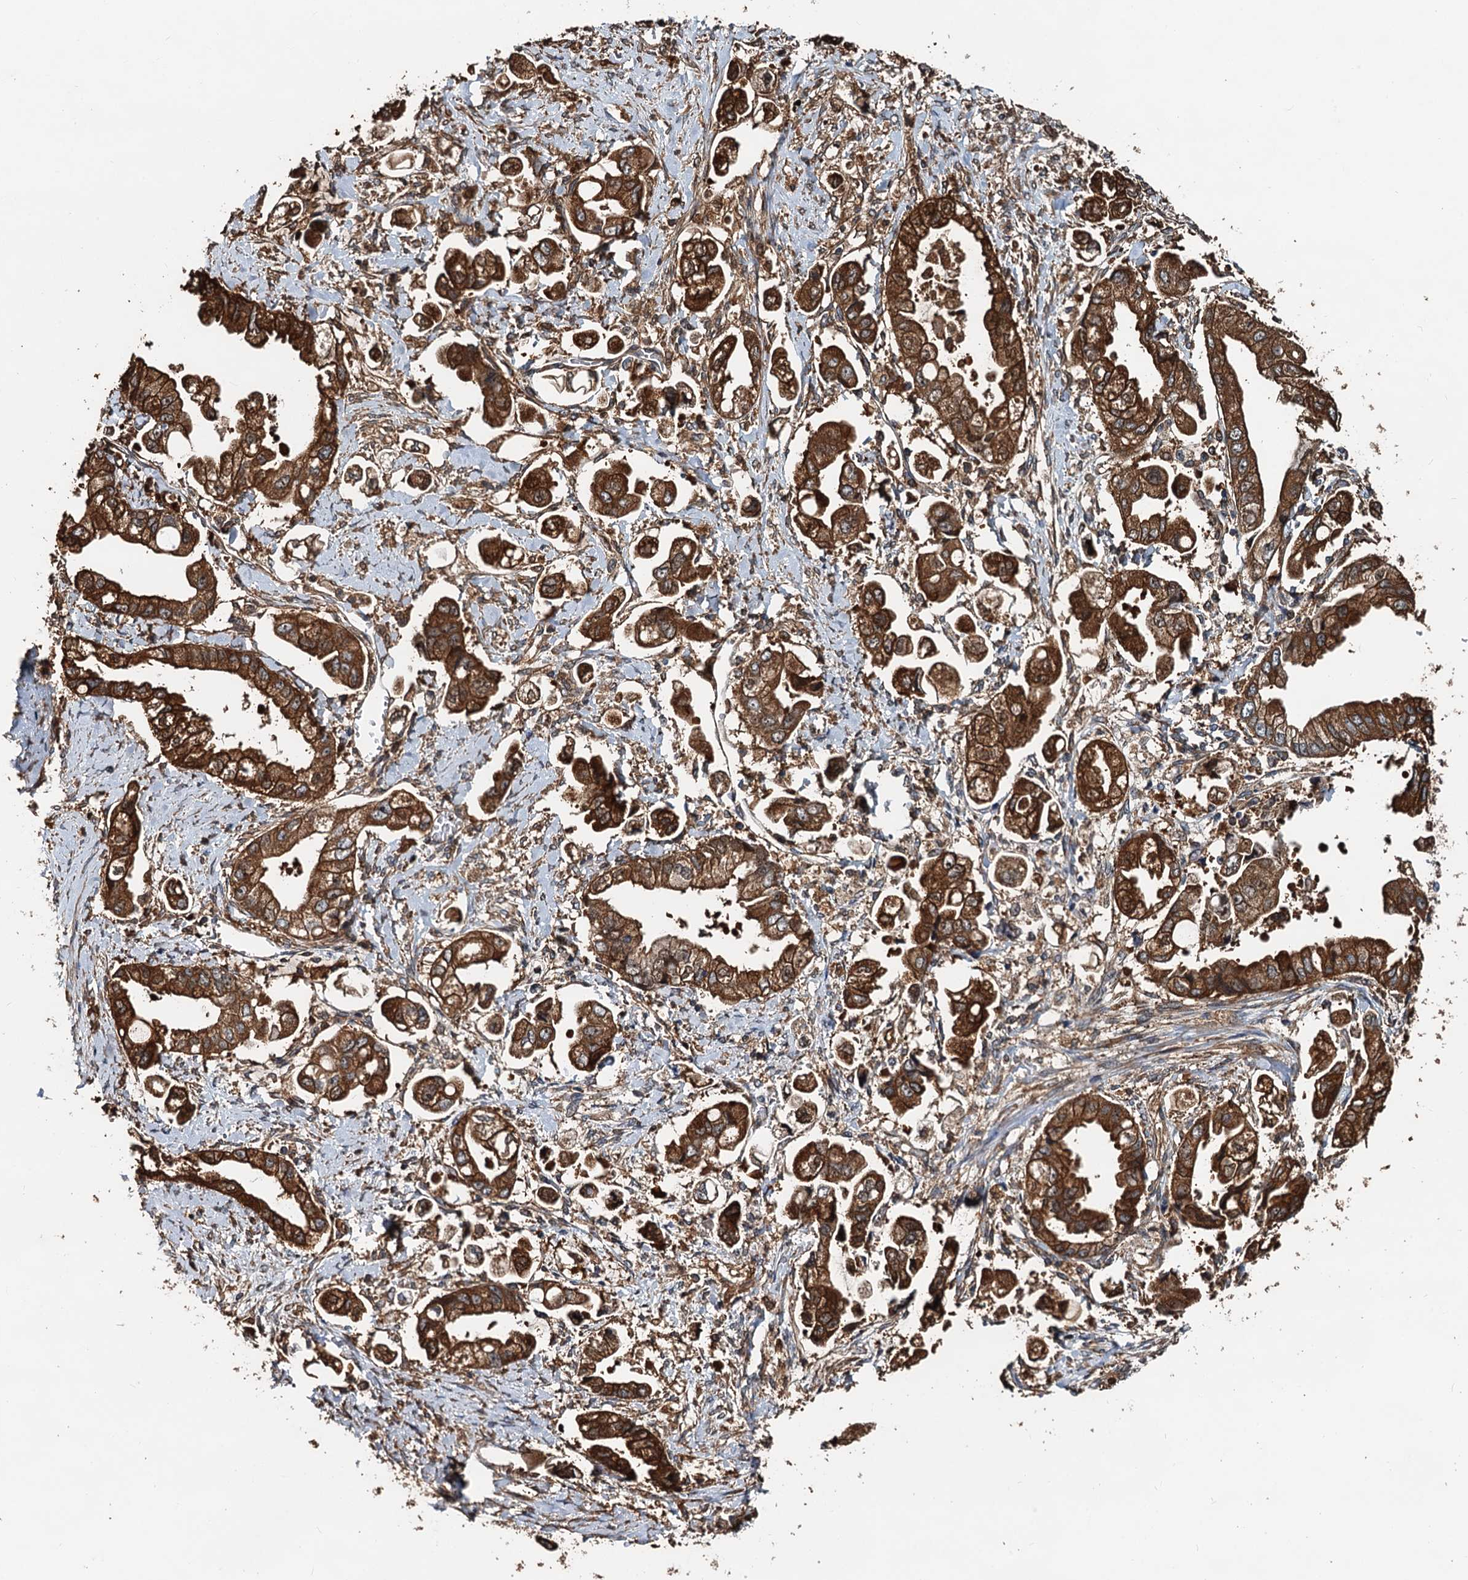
{"staining": {"intensity": "strong", "quantity": ">75%", "location": "cytoplasmic/membranous"}, "tissue": "stomach cancer", "cell_type": "Tumor cells", "image_type": "cancer", "snomed": [{"axis": "morphology", "description": "Adenocarcinoma, NOS"}, {"axis": "topography", "description": "Stomach"}], "caption": "A brown stain shows strong cytoplasmic/membranous staining of a protein in adenocarcinoma (stomach) tumor cells. The staining is performed using DAB (3,3'-diaminobenzidine) brown chromogen to label protein expression. The nuclei are counter-stained blue using hematoxylin.", "gene": "USP6NL", "patient": {"sex": "male", "age": 62}}